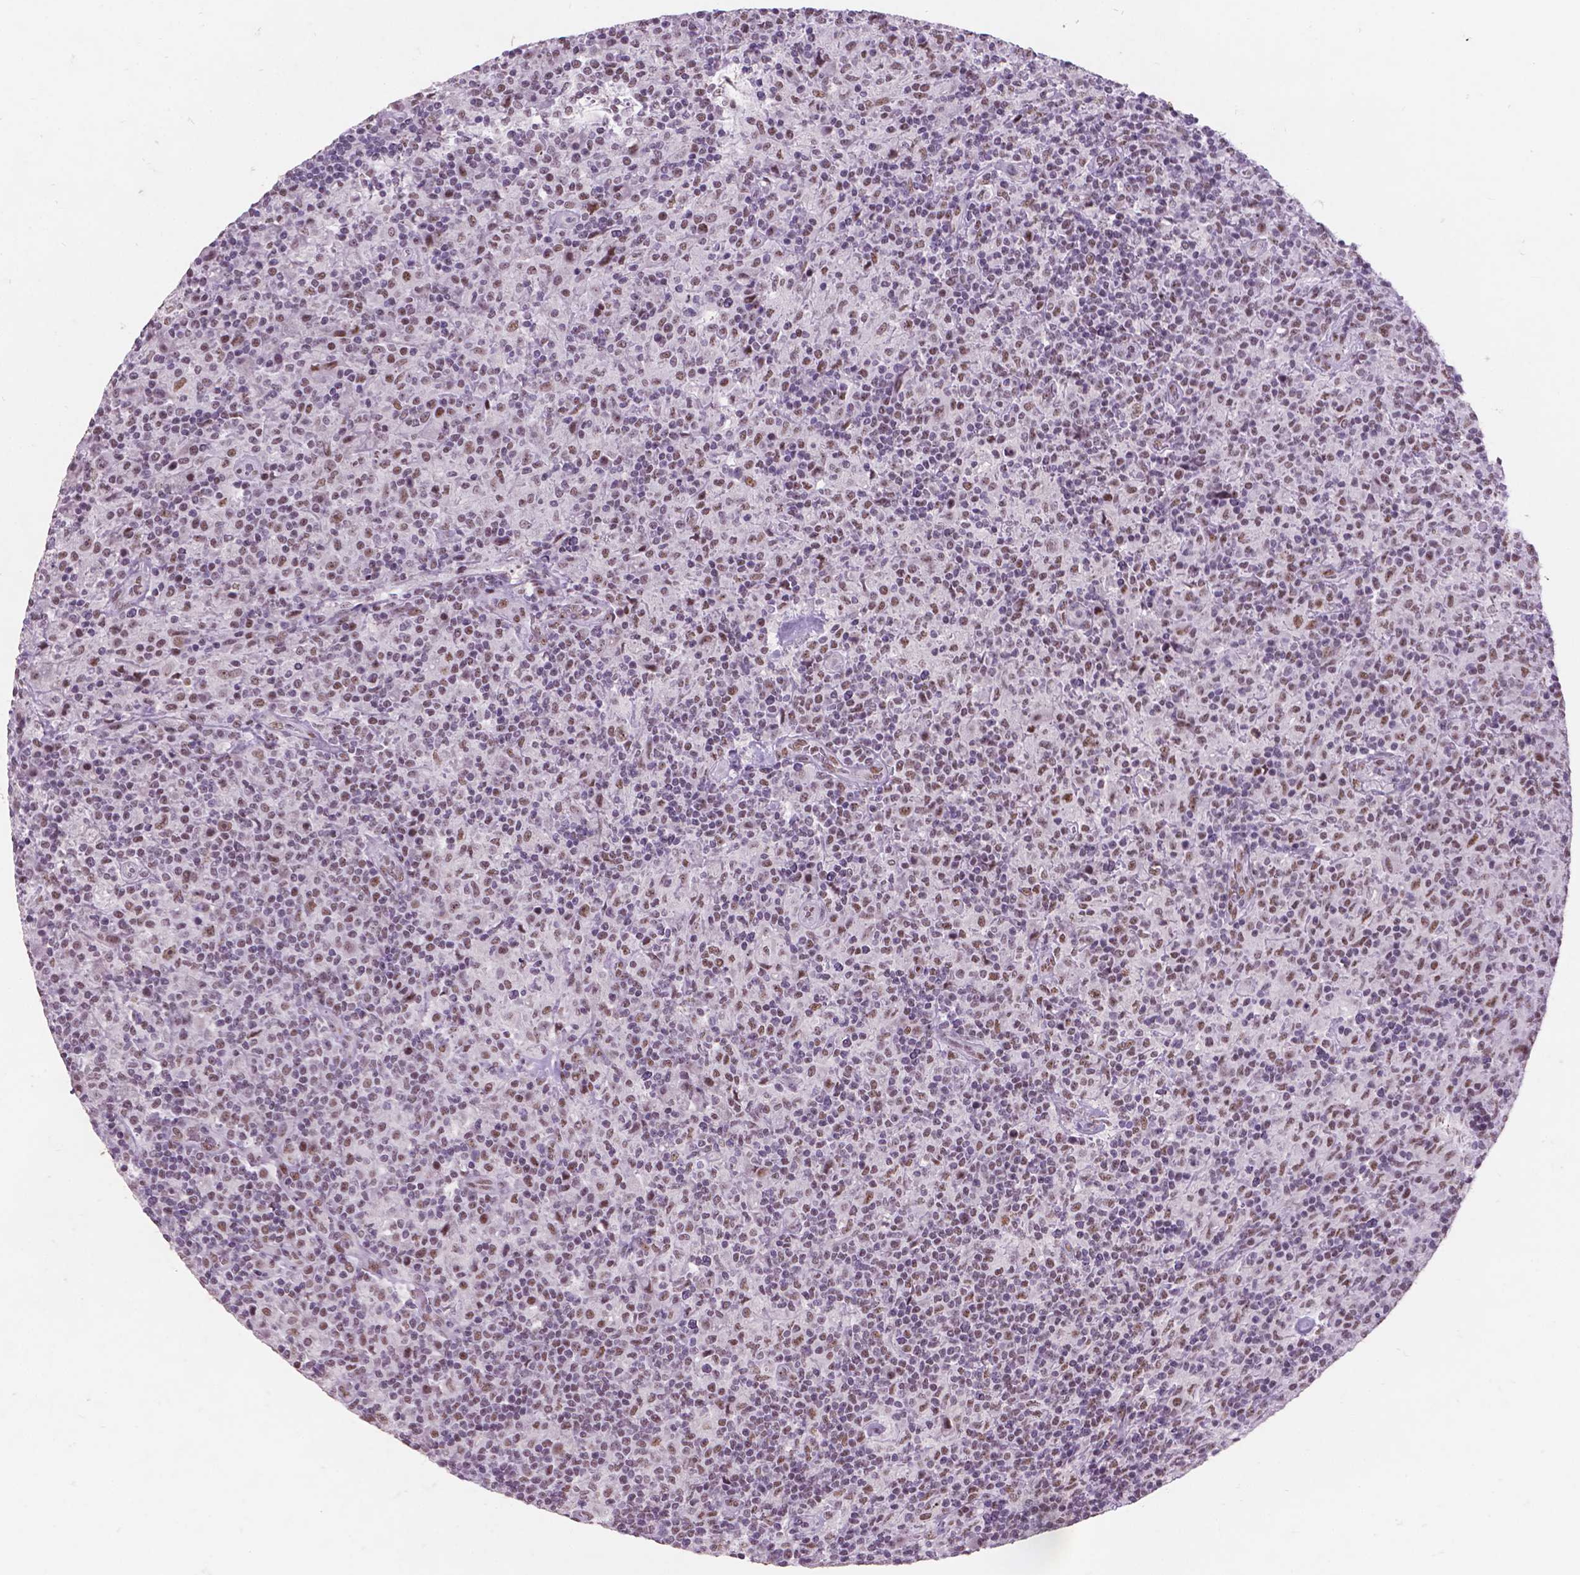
{"staining": {"intensity": "weak", "quantity": ">75%", "location": "nuclear"}, "tissue": "lymphoma", "cell_type": "Tumor cells", "image_type": "cancer", "snomed": [{"axis": "morphology", "description": "Hodgkin's disease, NOS"}, {"axis": "topography", "description": "Lymph node"}], "caption": "Hodgkin's disease tissue reveals weak nuclear positivity in about >75% of tumor cells, visualized by immunohistochemistry. (DAB IHC, brown staining for protein, blue staining for nuclei).", "gene": "COIL", "patient": {"sex": "male", "age": 70}}